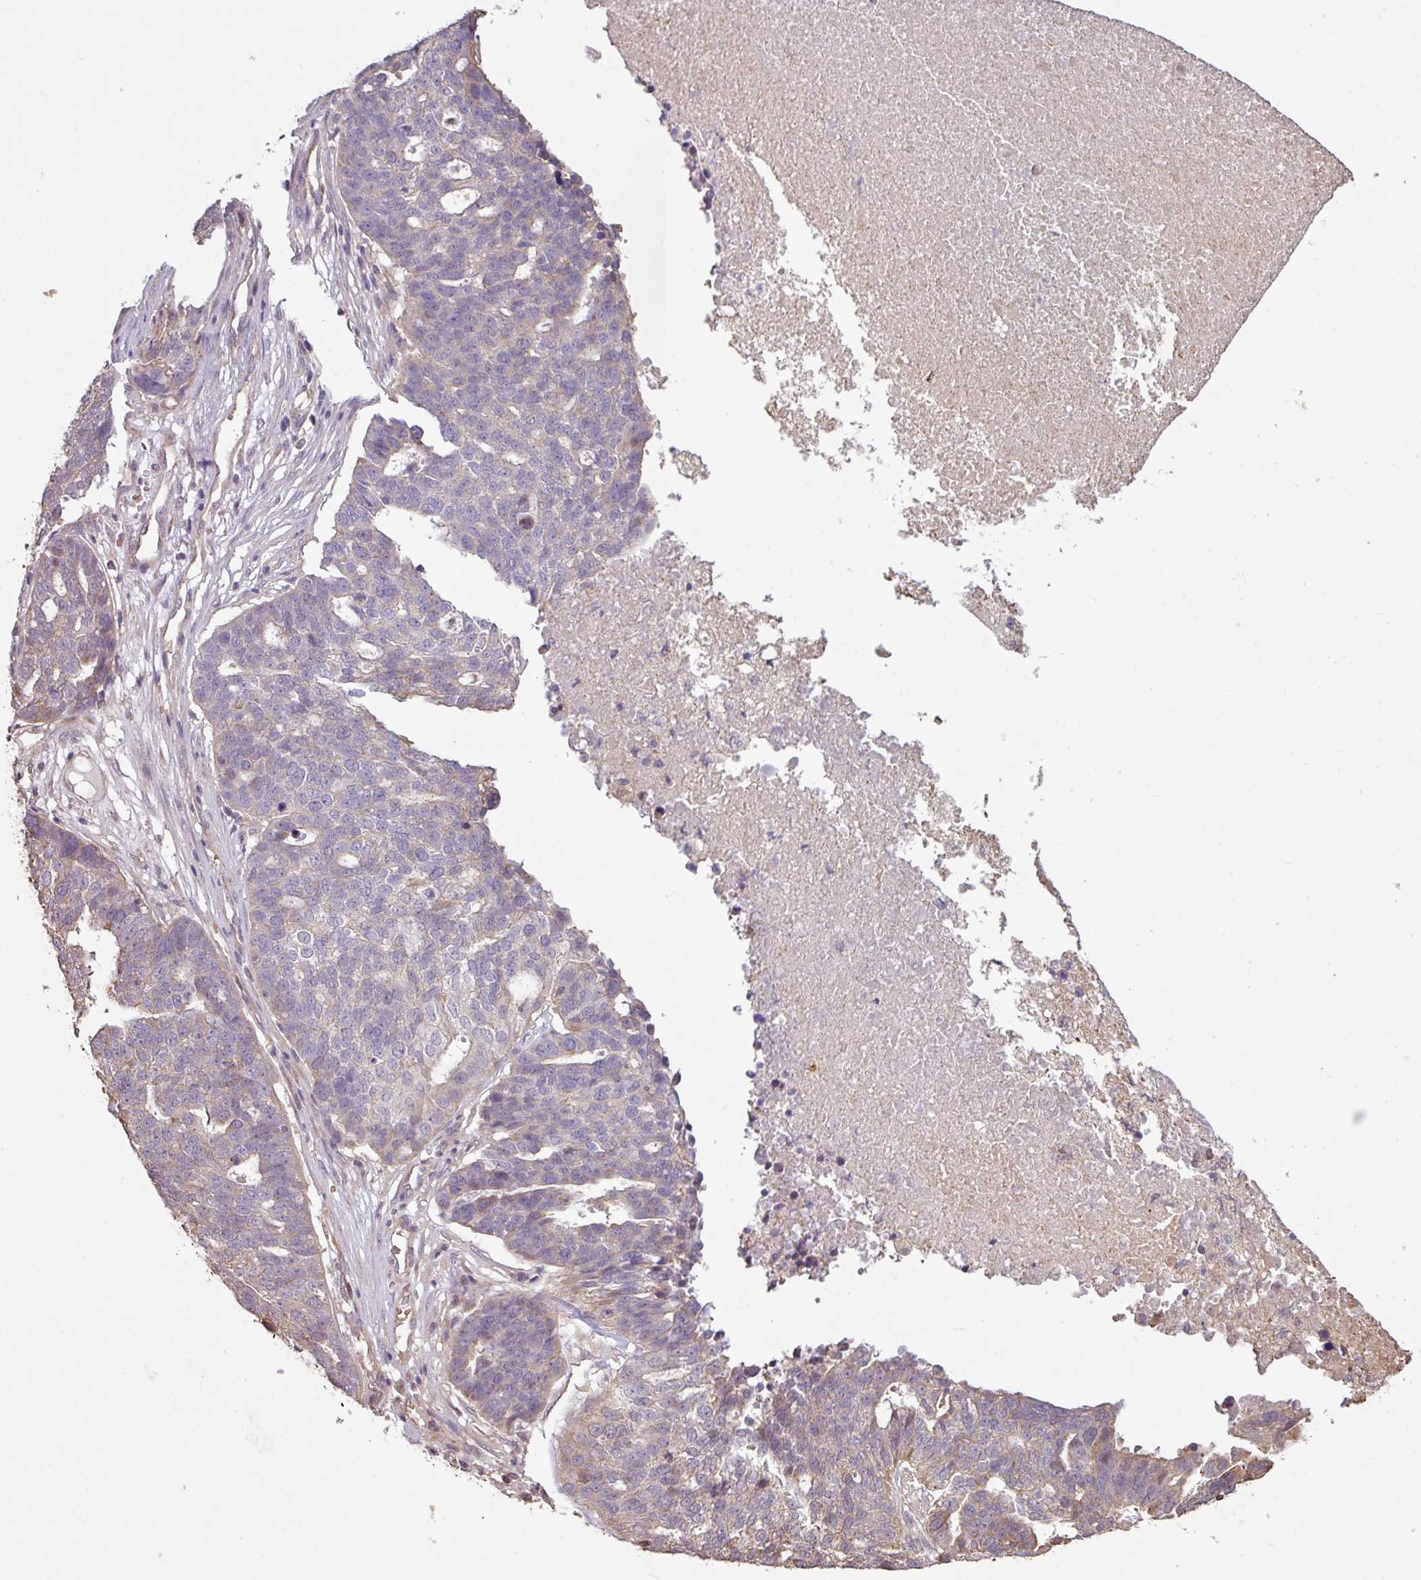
{"staining": {"intensity": "weak", "quantity": "<25%", "location": "cytoplasmic/membranous"}, "tissue": "ovarian cancer", "cell_type": "Tumor cells", "image_type": "cancer", "snomed": [{"axis": "morphology", "description": "Cystadenocarcinoma, serous, NOS"}, {"axis": "topography", "description": "Ovary"}], "caption": "Tumor cells are negative for brown protein staining in serous cystadenocarcinoma (ovarian).", "gene": "NHSL2", "patient": {"sex": "female", "age": 59}}